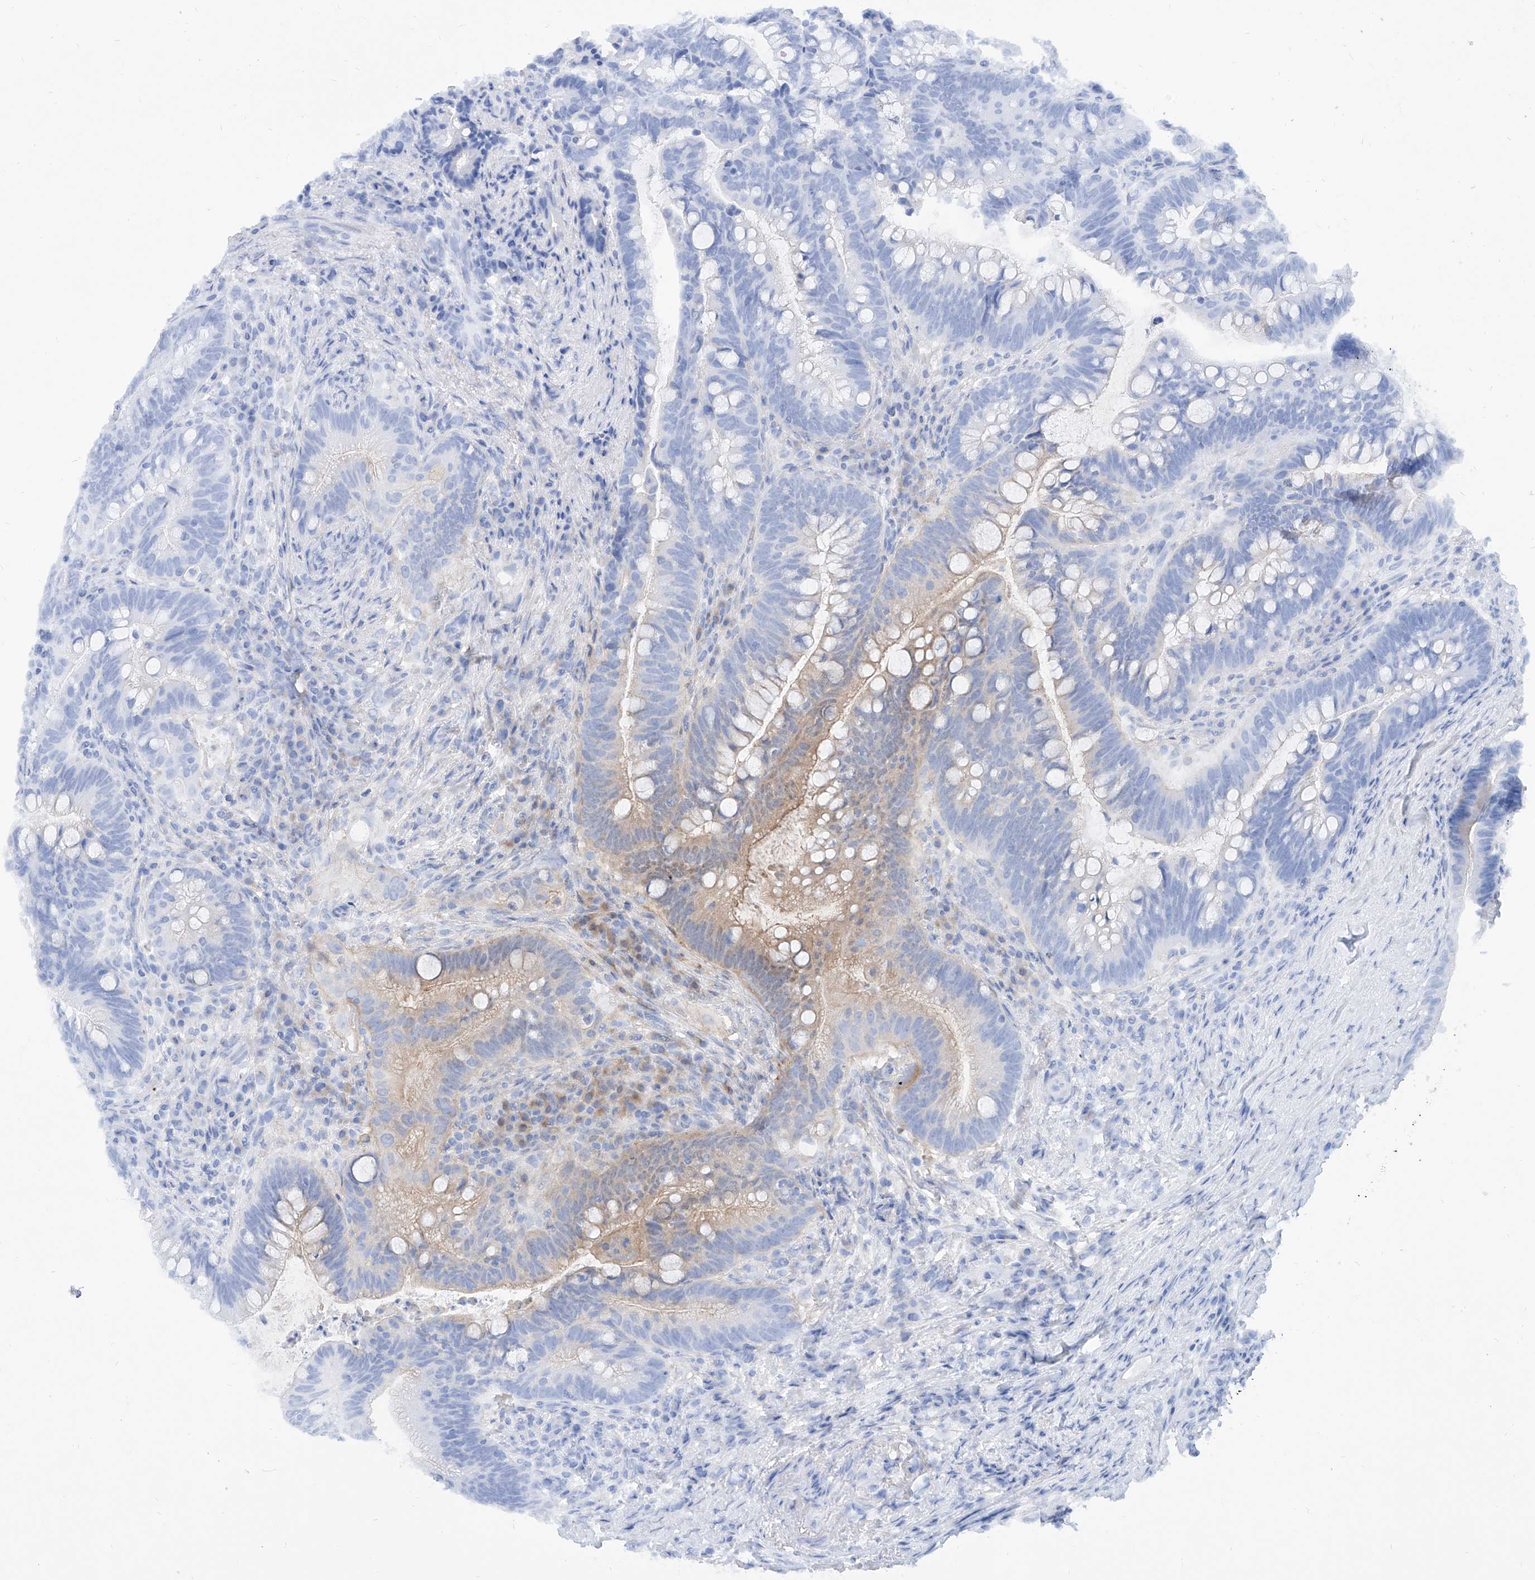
{"staining": {"intensity": "moderate", "quantity": "25%-75%", "location": "cytoplasmic/membranous"}, "tissue": "colorectal cancer", "cell_type": "Tumor cells", "image_type": "cancer", "snomed": [{"axis": "morphology", "description": "Adenocarcinoma, NOS"}, {"axis": "topography", "description": "Colon"}], "caption": "Immunohistochemistry (IHC) of human adenocarcinoma (colorectal) demonstrates medium levels of moderate cytoplasmic/membranous expression in about 25%-75% of tumor cells.", "gene": "PDXK", "patient": {"sex": "female", "age": 66}}